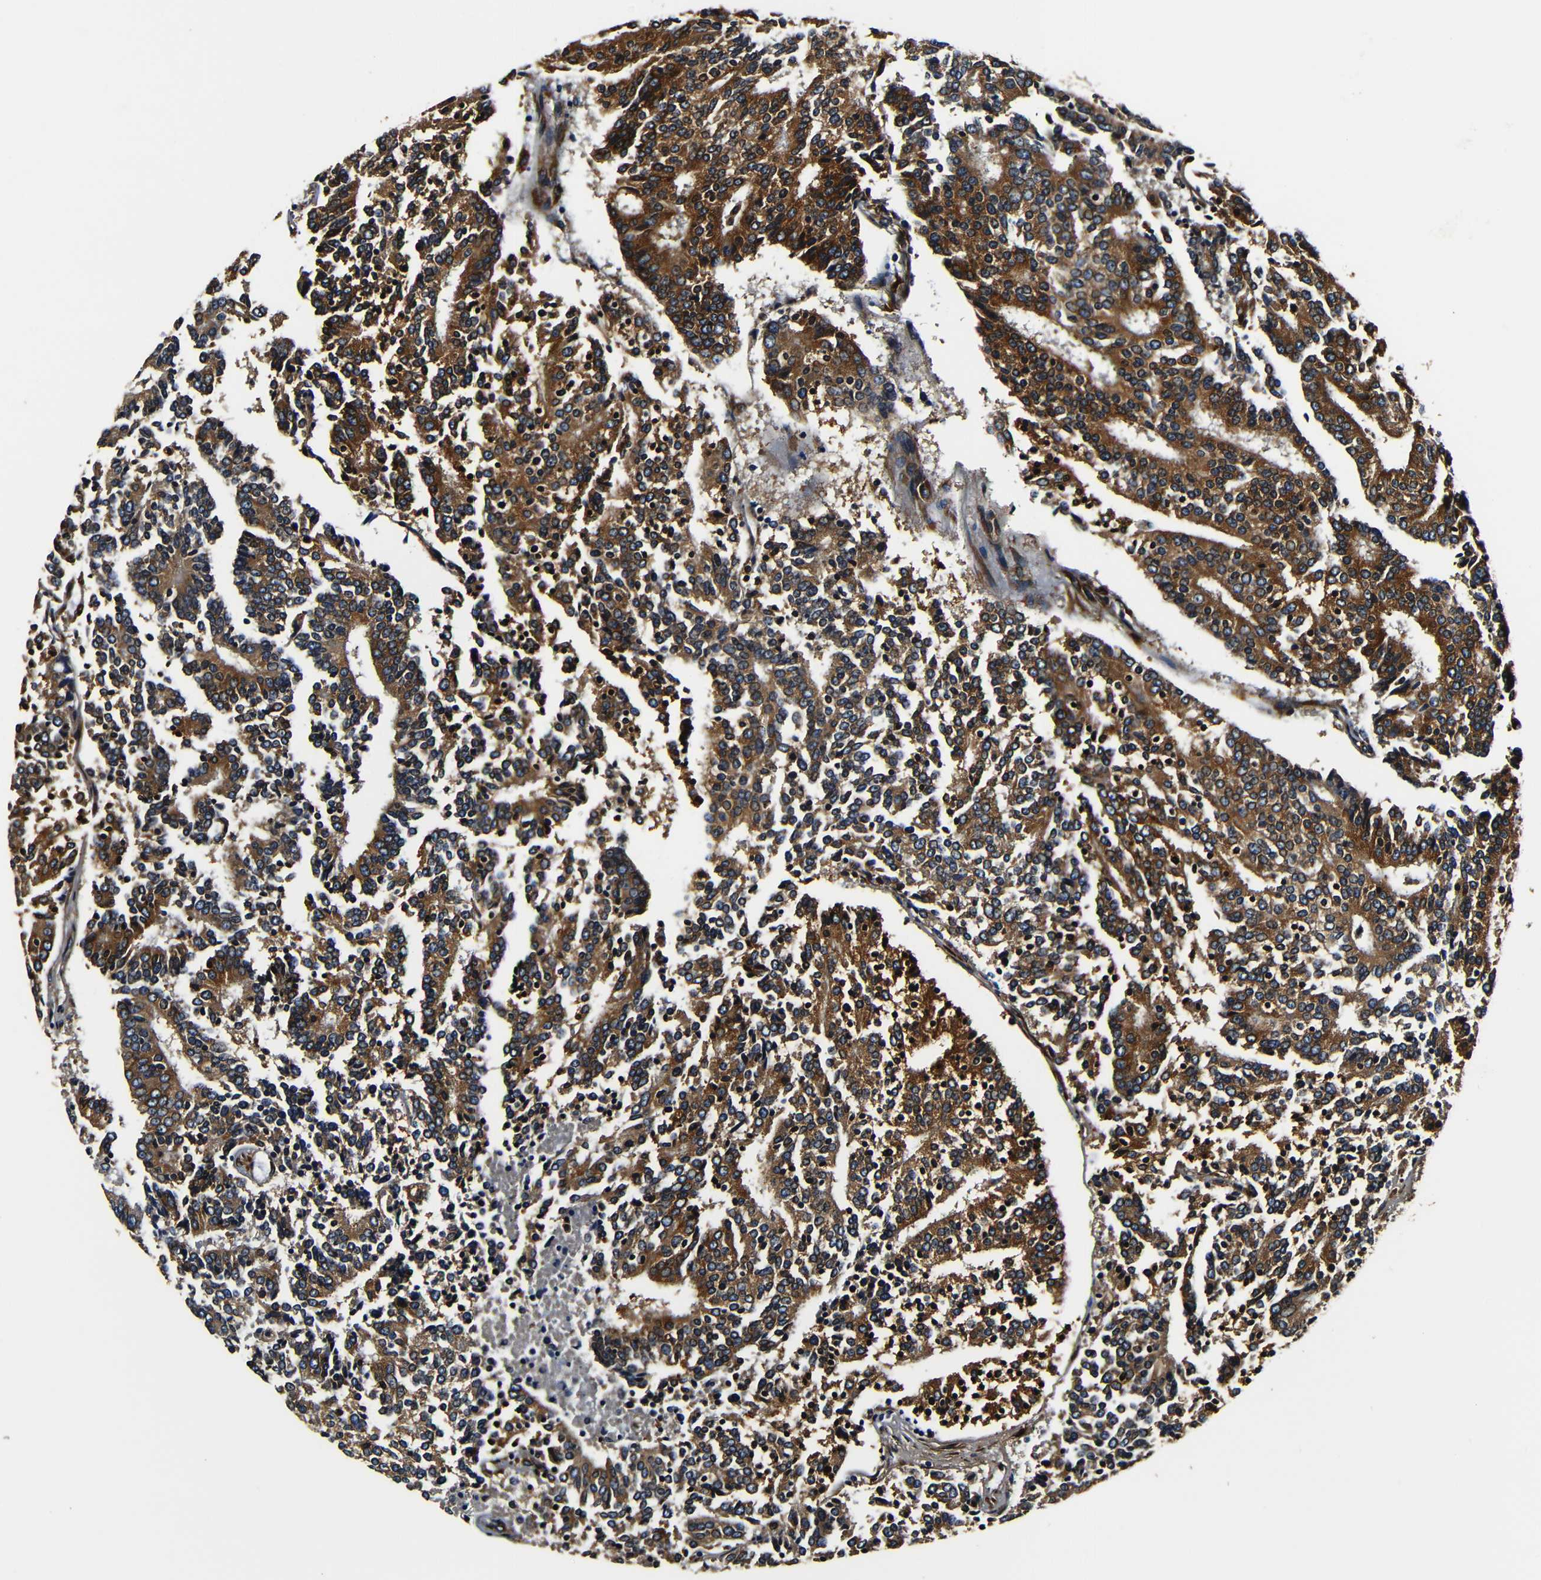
{"staining": {"intensity": "strong", "quantity": ">75%", "location": "cytoplasmic/membranous"}, "tissue": "prostate cancer", "cell_type": "Tumor cells", "image_type": "cancer", "snomed": [{"axis": "morphology", "description": "Normal tissue, NOS"}, {"axis": "morphology", "description": "Adenocarcinoma, High grade"}, {"axis": "topography", "description": "Prostate"}, {"axis": "topography", "description": "Seminal veicle"}], "caption": "Approximately >75% of tumor cells in human high-grade adenocarcinoma (prostate) display strong cytoplasmic/membranous protein expression as visualized by brown immunohistochemical staining.", "gene": "RRBP1", "patient": {"sex": "male", "age": 55}}